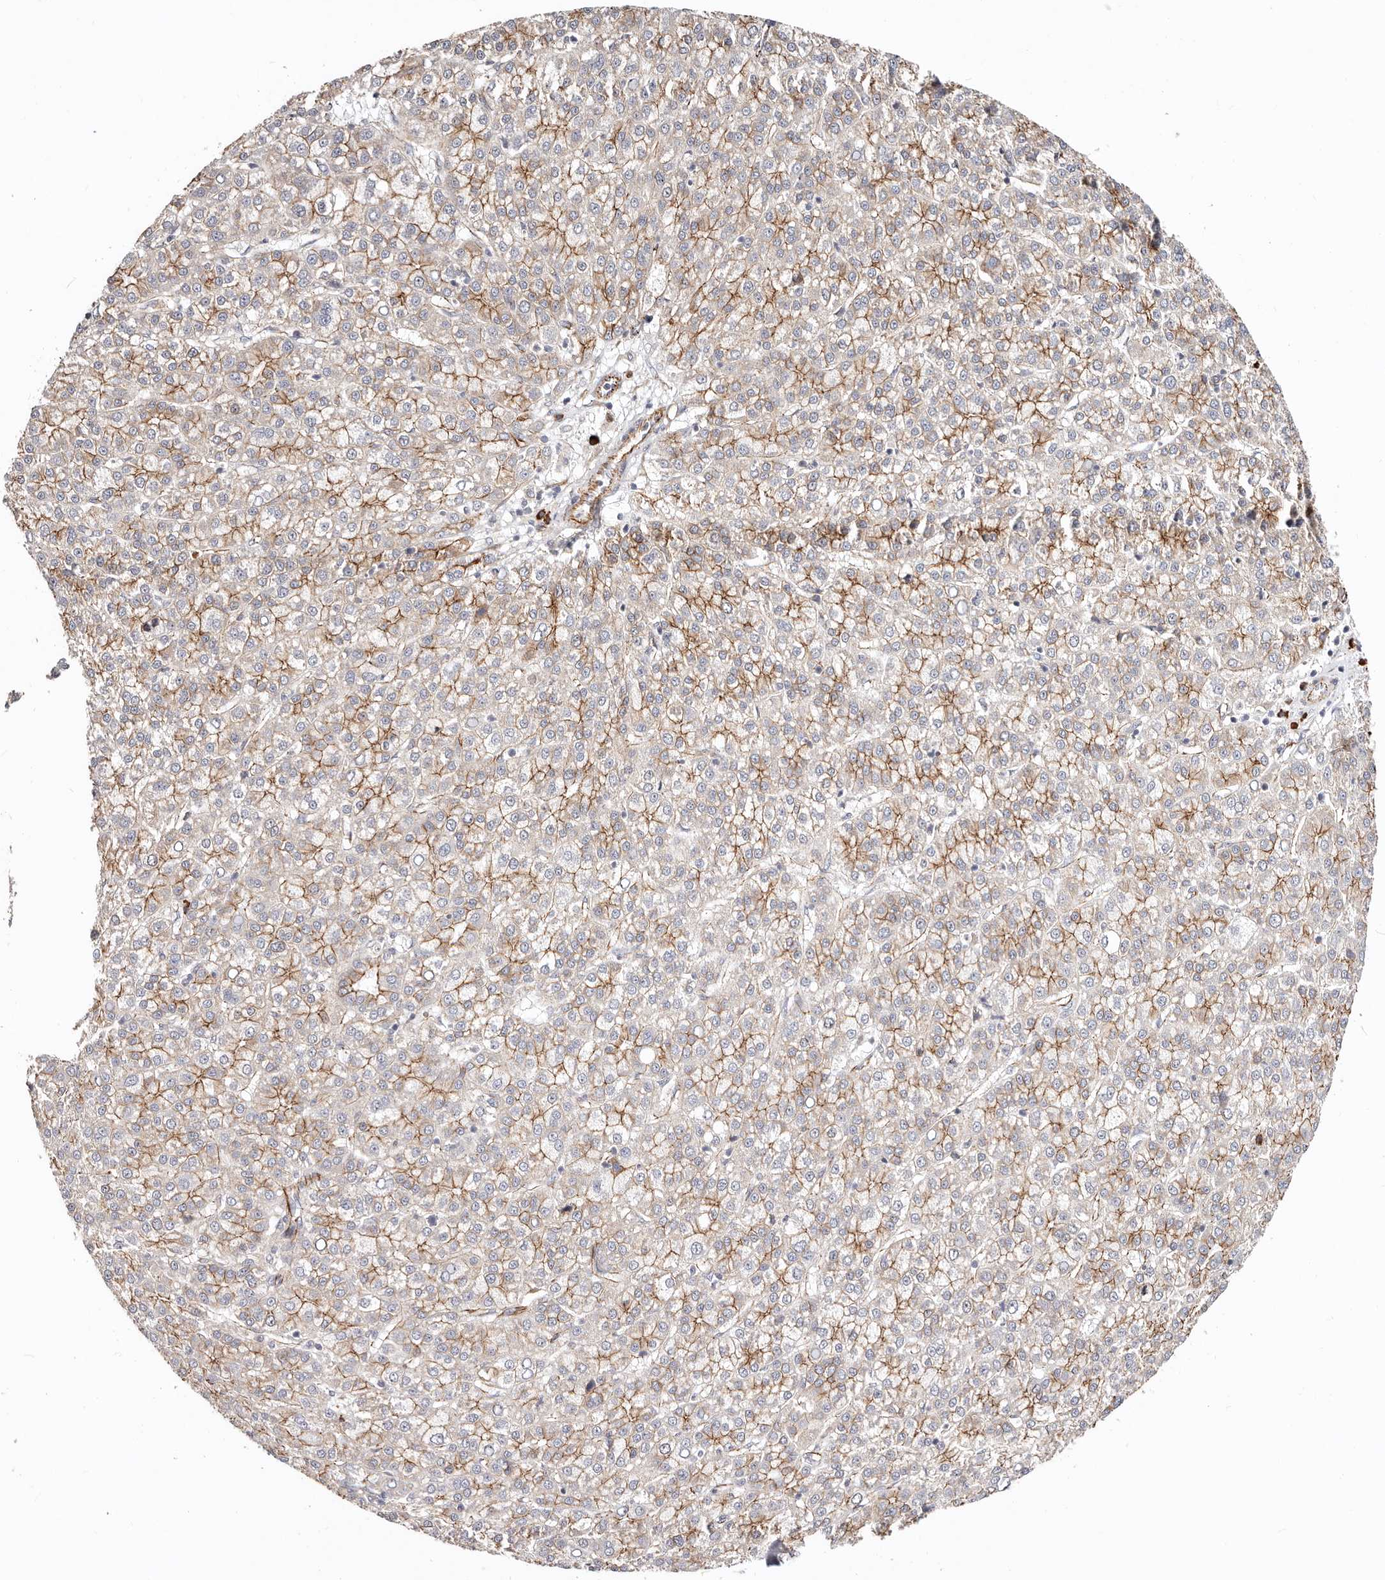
{"staining": {"intensity": "moderate", "quantity": ">75%", "location": "cytoplasmic/membranous"}, "tissue": "liver cancer", "cell_type": "Tumor cells", "image_type": "cancer", "snomed": [{"axis": "morphology", "description": "Carcinoma, Hepatocellular, NOS"}, {"axis": "topography", "description": "Liver"}], "caption": "The photomicrograph displays staining of hepatocellular carcinoma (liver), revealing moderate cytoplasmic/membranous protein positivity (brown color) within tumor cells. The staining is performed using DAB brown chromogen to label protein expression. The nuclei are counter-stained blue using hematoxylin.", "gene": "CTNNB1", "patient": {"sex": "female", "age": 58}}